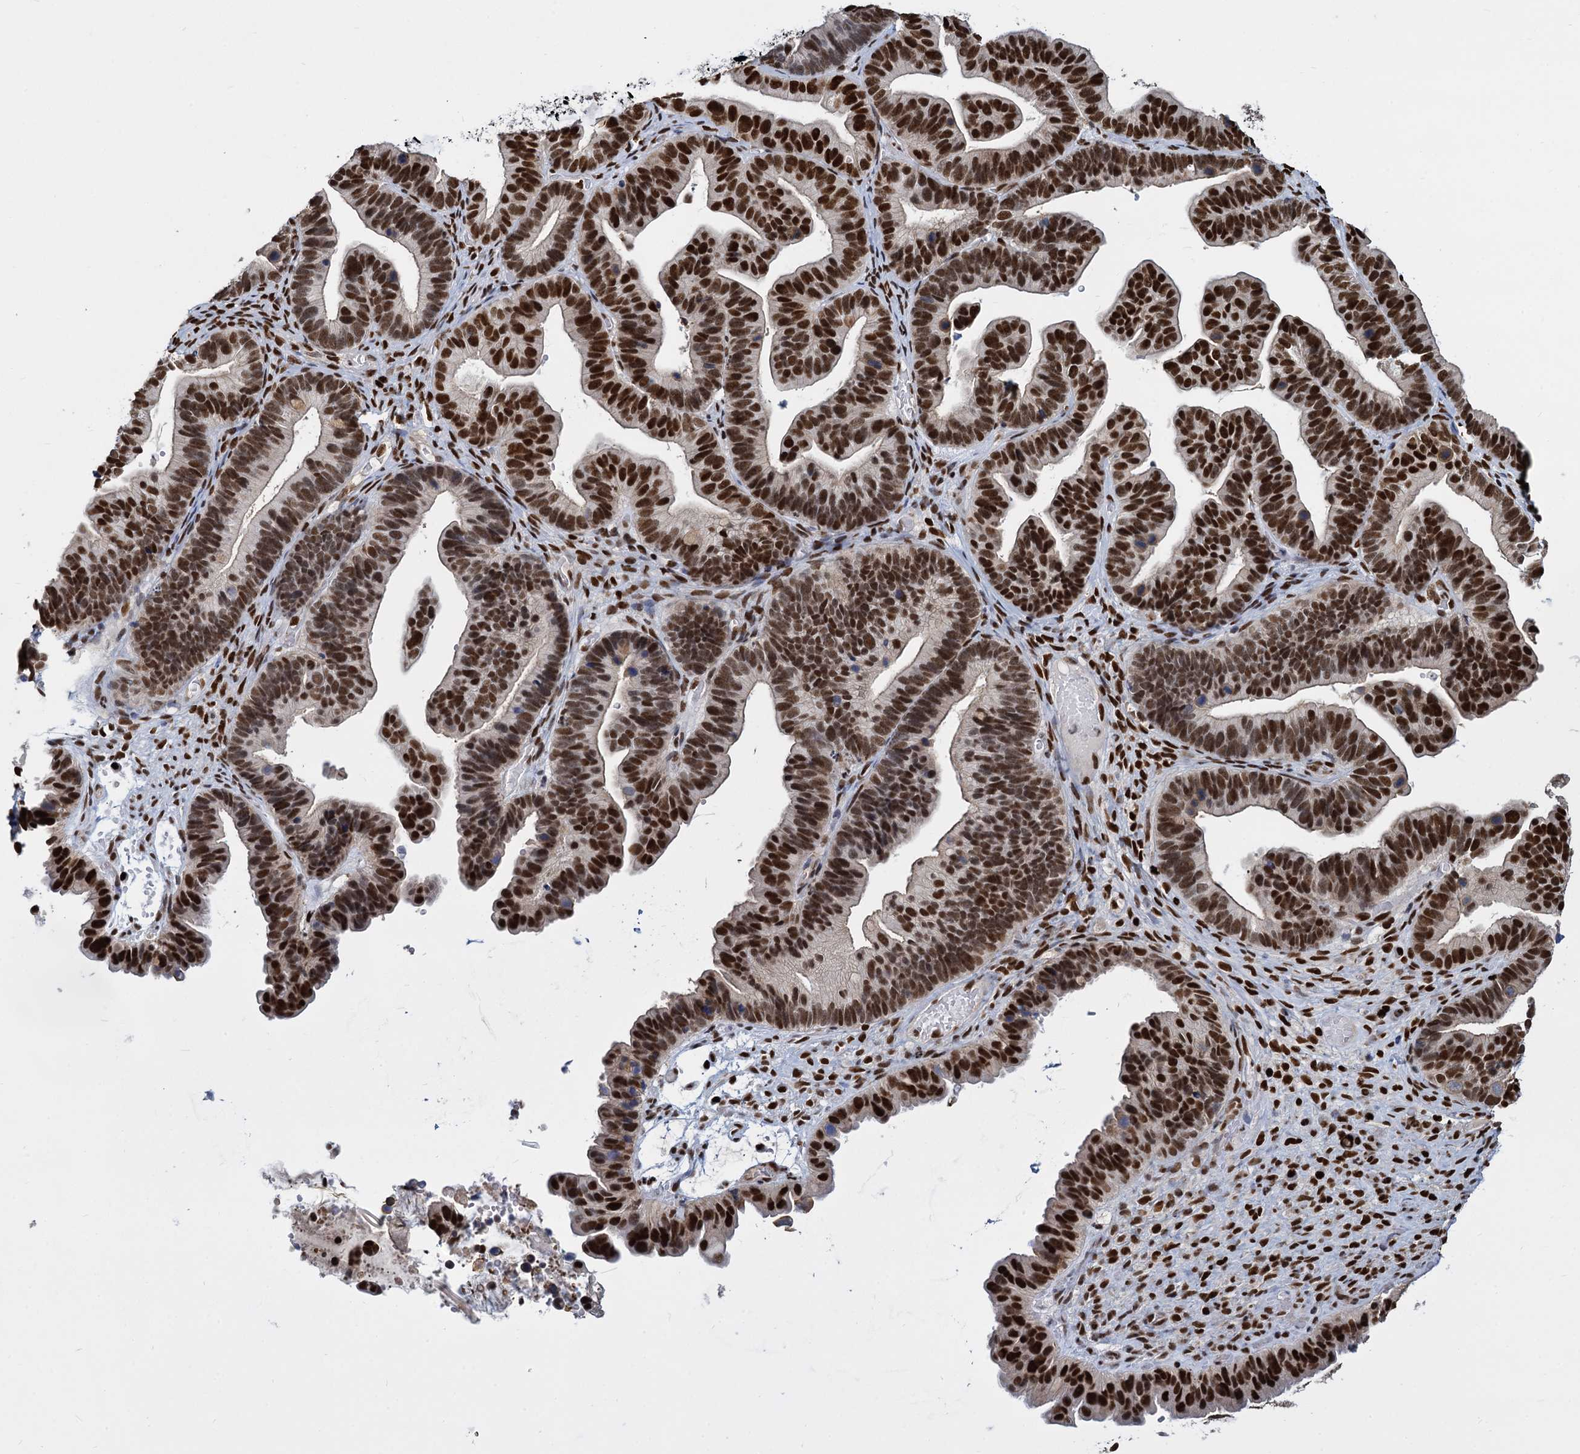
{"staining": {"intensity": "strong", "quantity": ">75%", "location": "nuclear"}, "tissue": "ovarian cancer", "cell_type": "Tumor cells", "image_type": "cancer", "snomed": [{"axis": "morphology", "description": "Cystadenocarcinoma, serous, NOS"}, {"axis": "topography", "description": "Ovary"}], "caption": "Approximately >75% of tumor cells in human ovarian serous cystadenocarcinoma reveal strong nuclear protein expression as visualized by brown immunohistochemical staining.", "gene": "DCPS", "patient": {"sex": "female", "age": 56}}